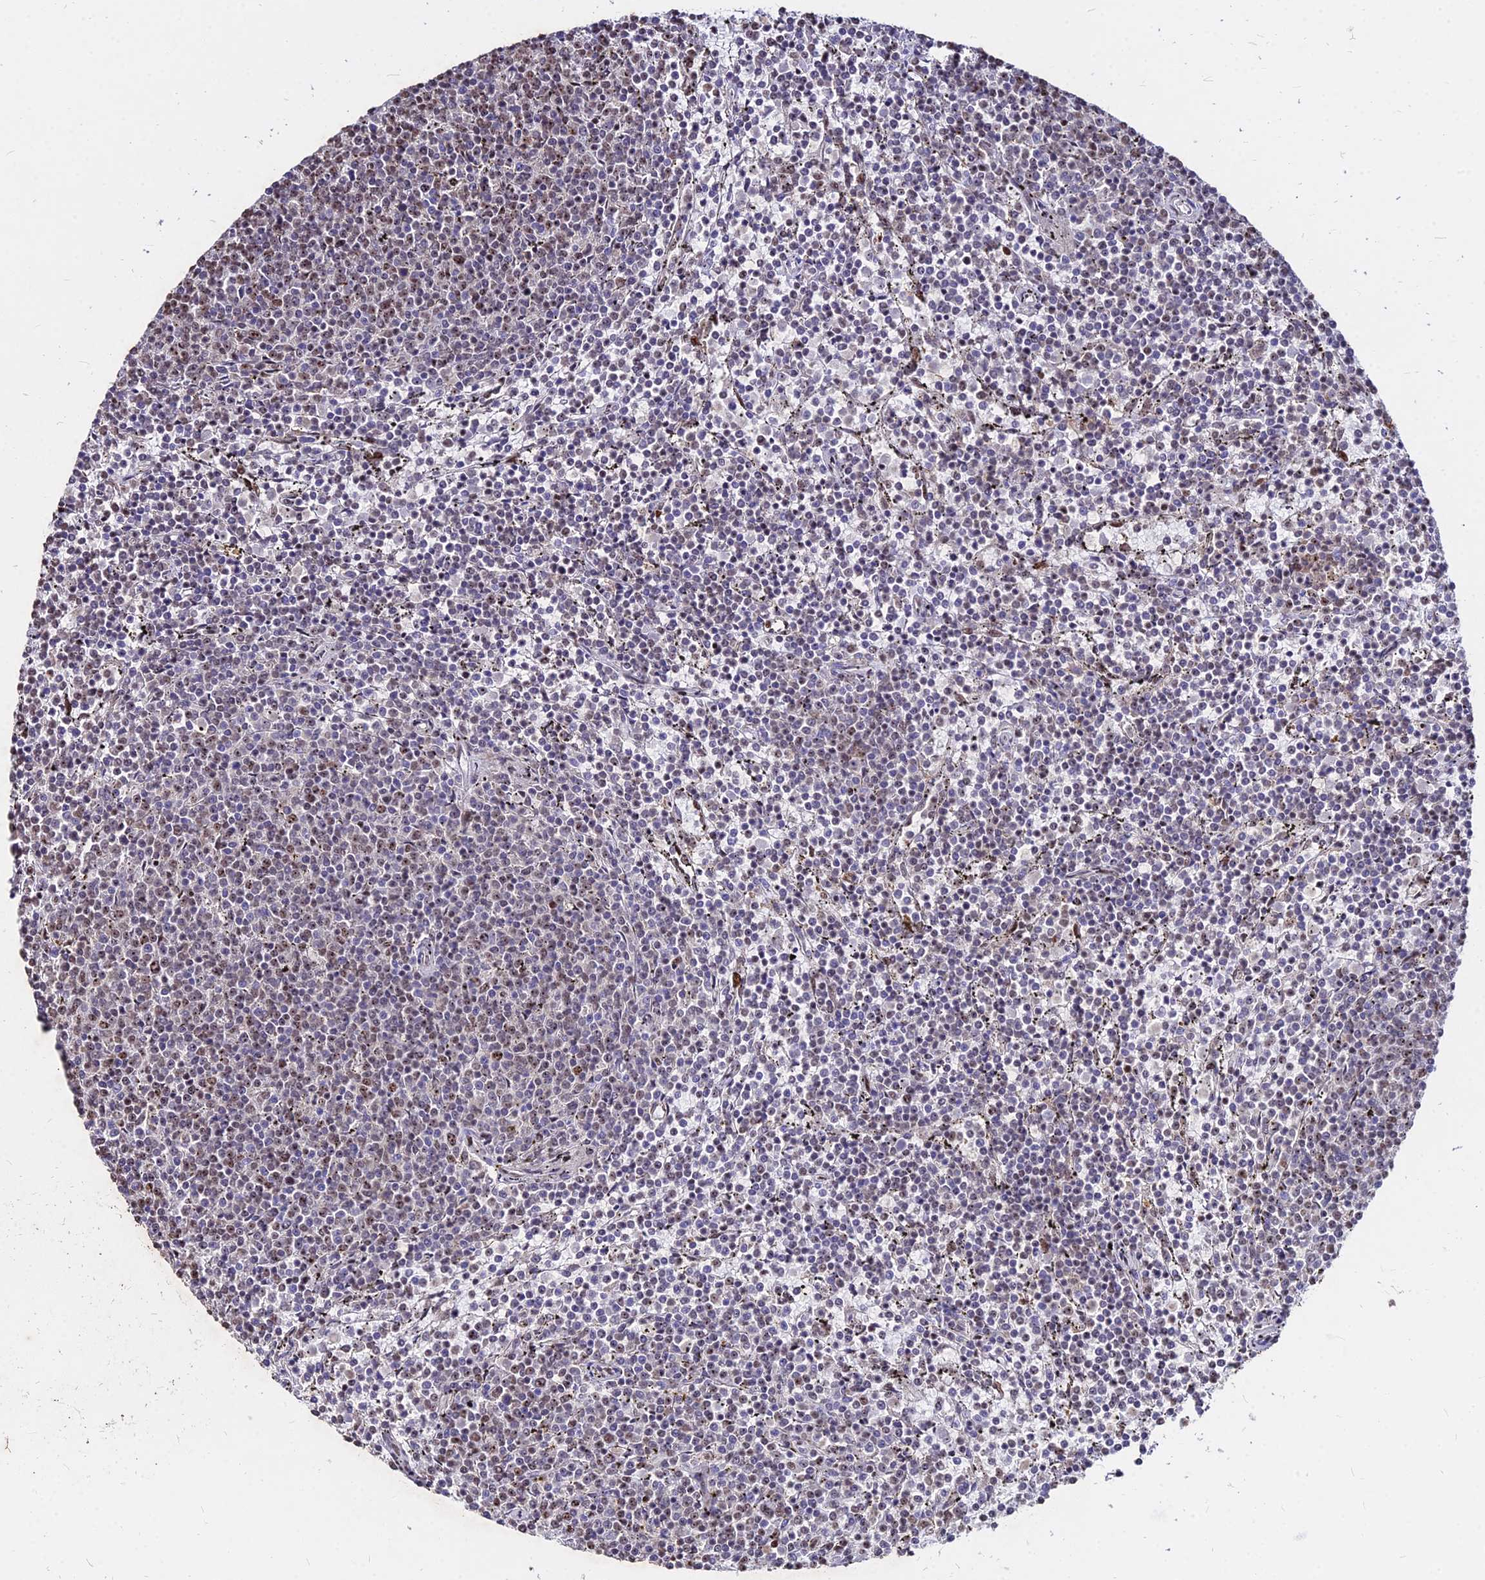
{"staining": {"intensity": "weak", "quantity": "25%-75%", "location": "nuclear"}, "tissue": "lymphoma", "cell_type": "Tumor cells", "image_type": "cancer", "snomed": [{"axis": "morphology", "description": "Malignant lymphoma, non-Hodgkin's type, Low grade"}, {"axis": "topography", "description": "Spleen"}], "caption": "Weak nuclear staining for a protein is appreciated in approximately 25%-75% of tumor cells of lymphoma using IHC.", "gene": "ZBED4", "patient": {"sex": "female", "age": 50}}